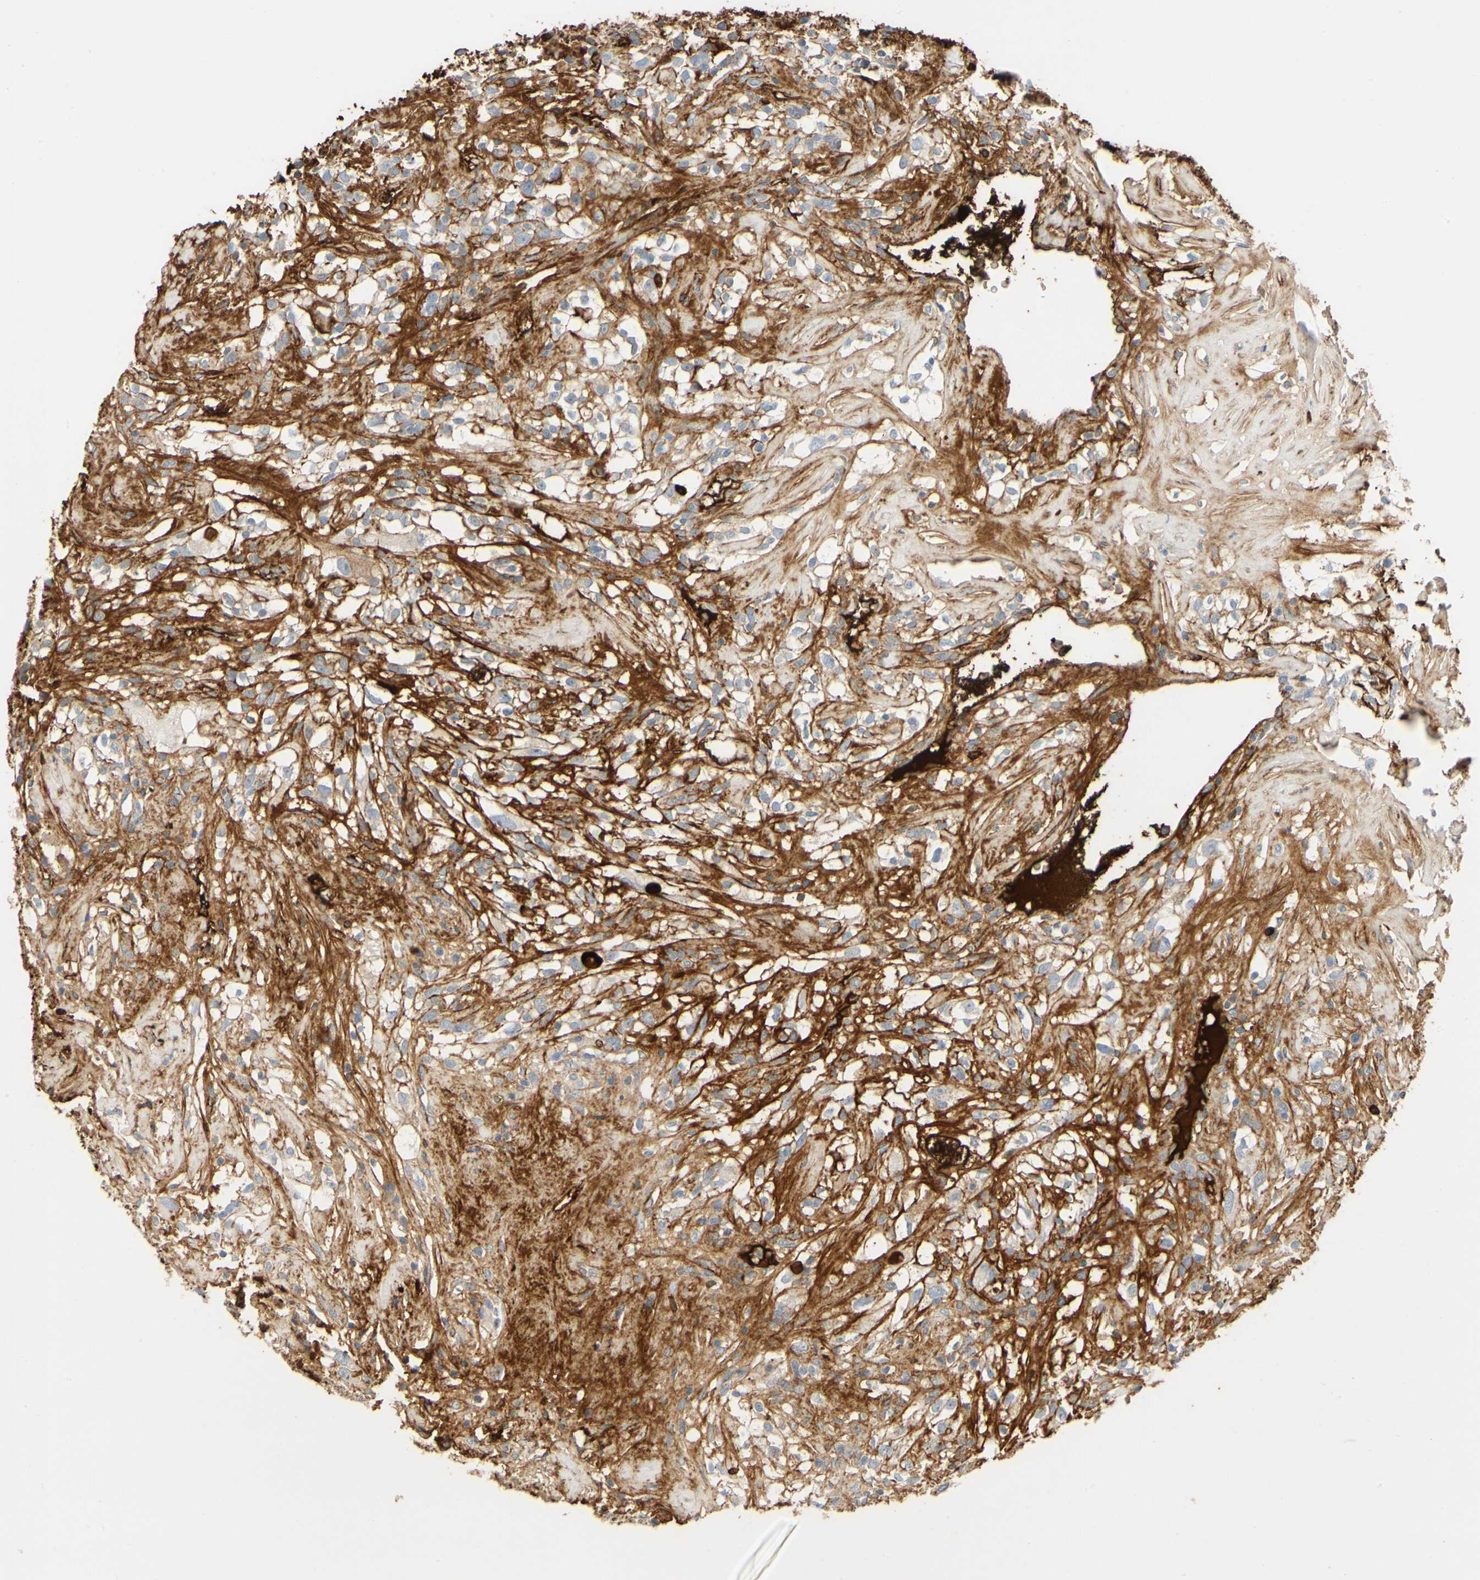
{"staining": {"intensity": "strong", "quantity": ">75%", "location": "cytoplasmic/membranous"}, "tissue": "renal cancer", "cell_type": "Tumor cells", "image_type": "cancer", "snomed": [{"axis": "morphology", "description": "Adenocarcinoma, NOS"}, {"axis": "topography", "description": "Kidney"}], "caption": "Renal cancer stained with a protein marker shows strong staining in tumor cells.", "gene": "FGB", "patient": {"sex": "female", "age": 60}}